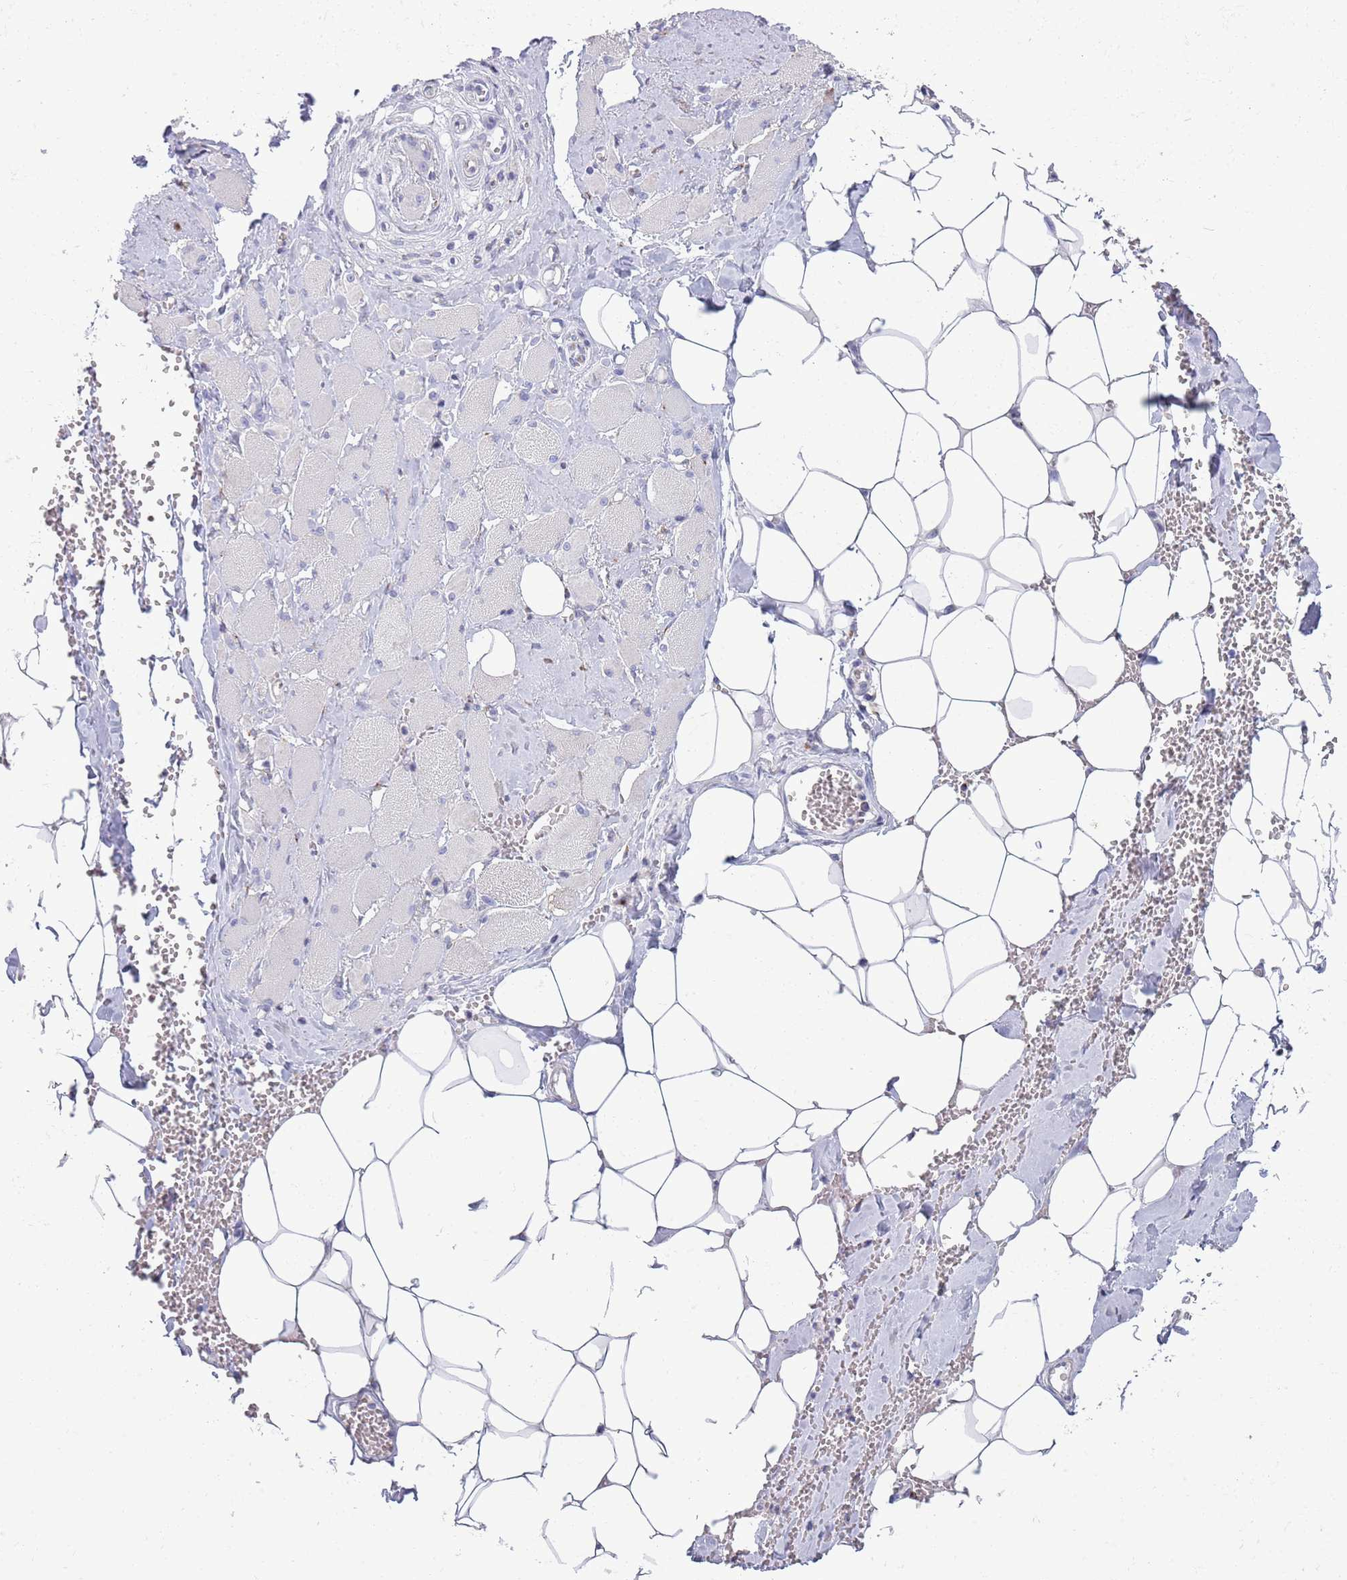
{"staining": {"intensity": "negative", "quantity": "none", "location": "none"}, "tissue": "skeletal muscle", "cell_type": "Myocytes", "image_type": "normal", "snomed": [{"axis": "morphology", "description": "Normal tissue, NOS"}, {"axis": "morphology", "description": "Basal cell carcinoma"}, {"axis": "topography", "description": "Skeletal muscle"}], "caption": "The photomicrograph shows no significant positivity in myocytes of skeletal muscle. The staining is performed using DAB (3,3'-diaminobenzidine) brown chromogen with nuclei counter-stained in using hematoxylin.", "gene": "ACSBG1", "patient": {"sex": "female", "age": 64}}